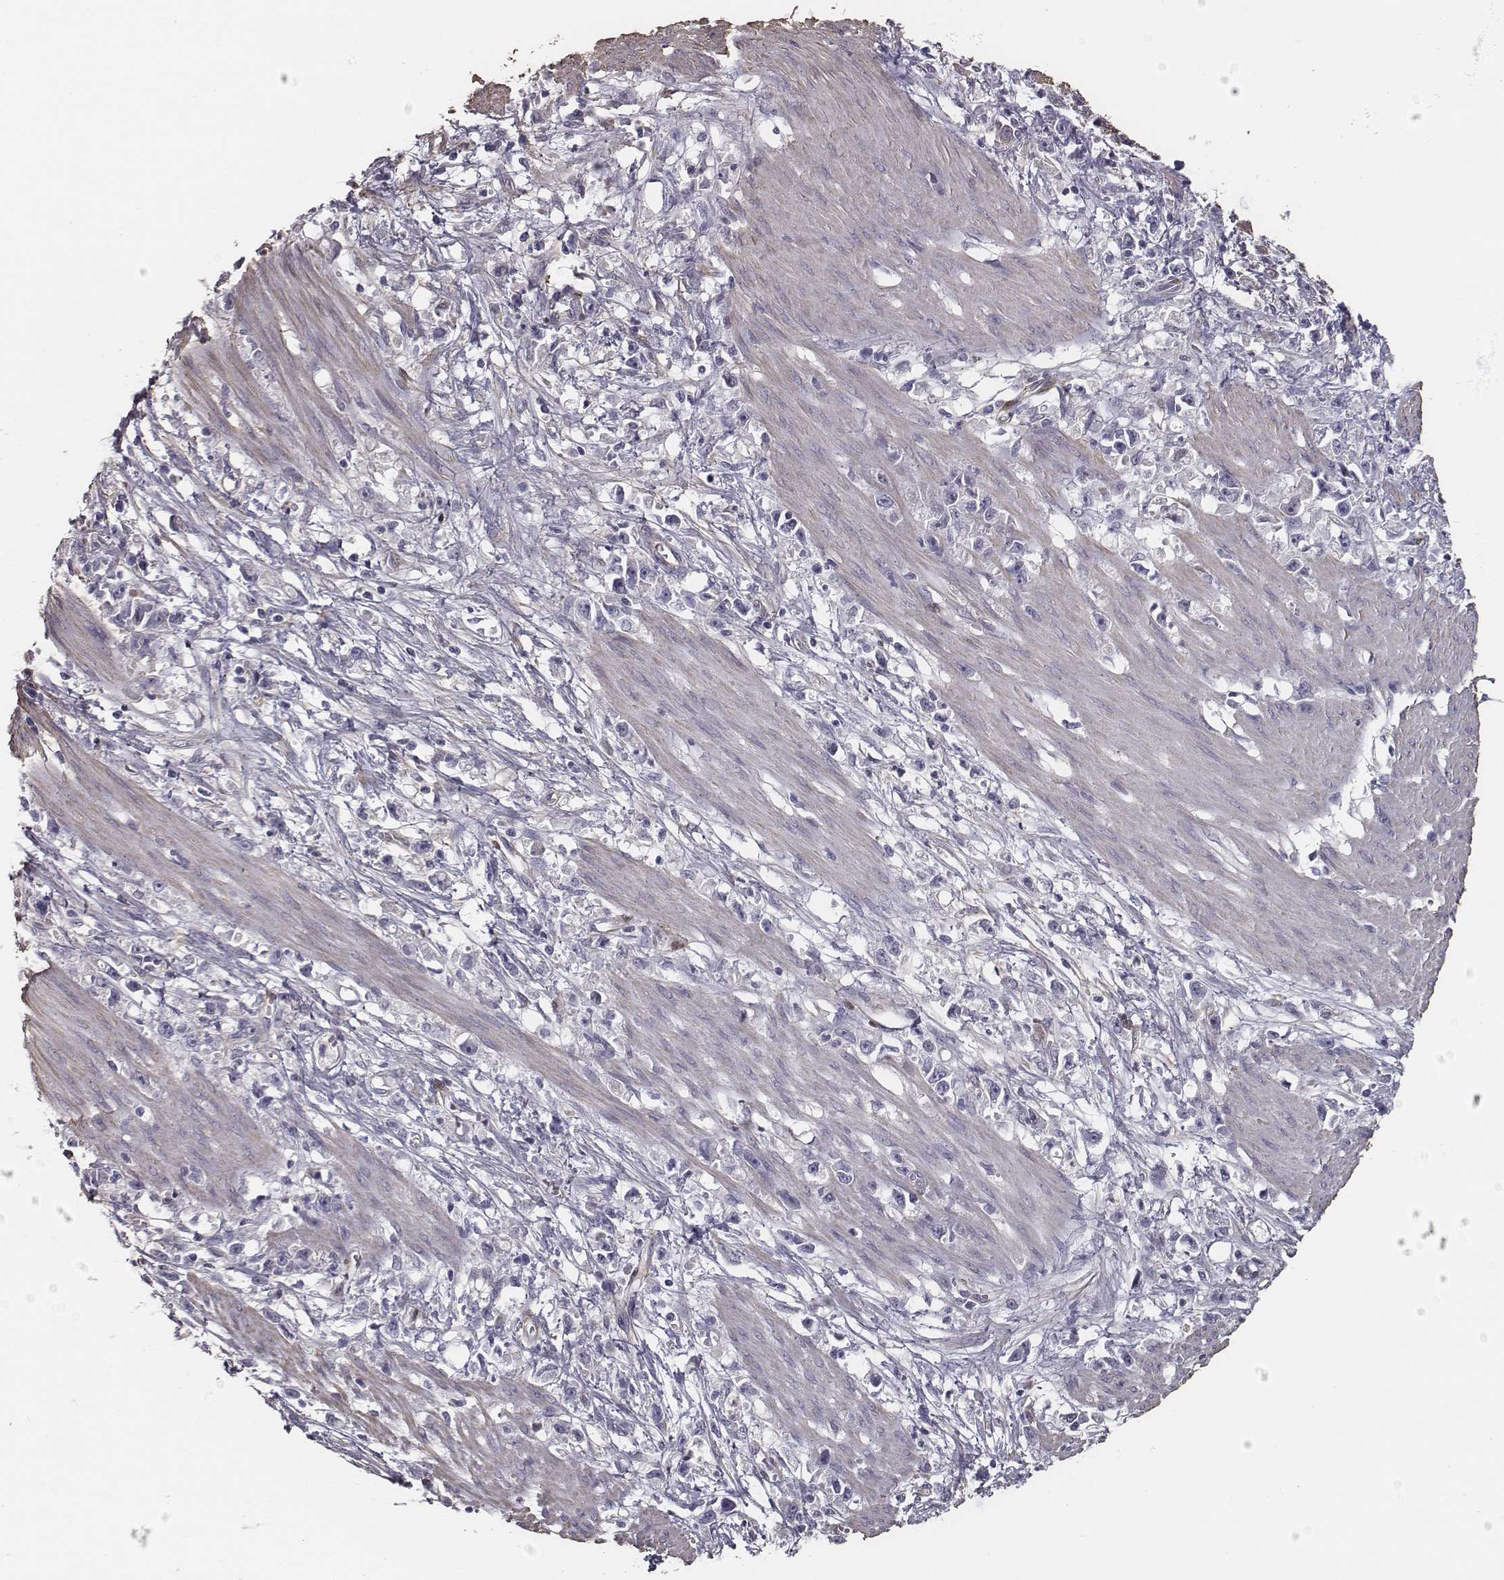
{"staining": {"intensity": "negative", "quantity": "none", "location": "none"}, "tissue": "stomach cancer", "cell_type": "Tumor cells", "image_type": "cancer", "snomed": [{"axis": "morphology", "description": "Adenocarcinoma, NOS"}, {"axis": "topography", "description": "Stomach"}], "caption": "The immunohistochemistry histopathology image has no significant staining in tumor cells of stomach cancer (adenocarcinoma) tissue.", "gene": "ISYNA1", "patient": {"sex": "female", "age": 59}}